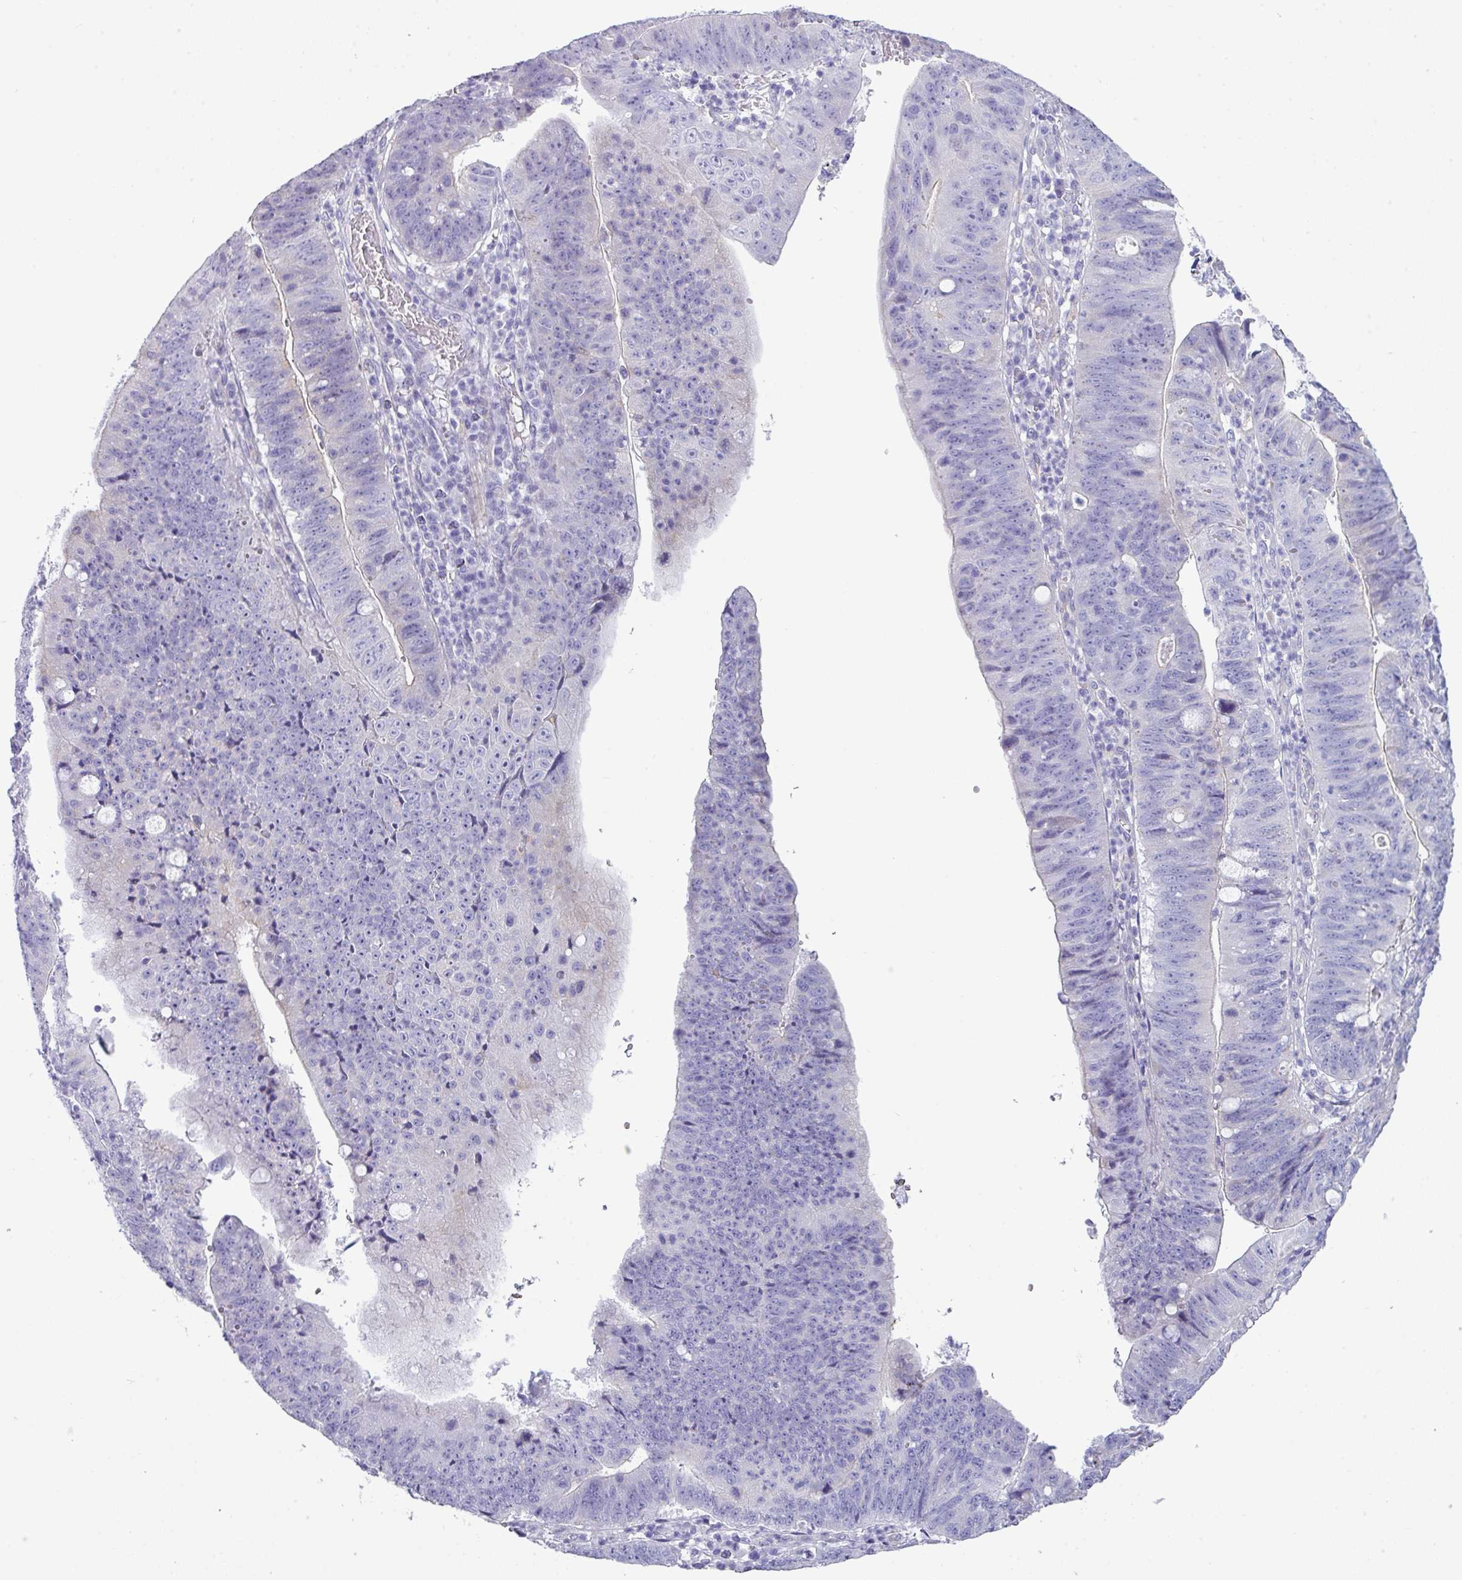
{"staining": {"intensity": "negative", "quantity": "none", "location": "none"}, "tissue": "stomach cancer", "cell_type": "Tumor cells", "image_type": "cancer", "snomed": [{"axis": "morphology", "description": "Adenocarcinoma, NOS"}, {"axis": "topography", "description": "Stomach"}], "caption": "Stomach cancer was stained to show a protein in brown. There is no significant staining in tumor cells.", "gene": "ABCC5", "patient": {"sex": "male", "age": 59}}